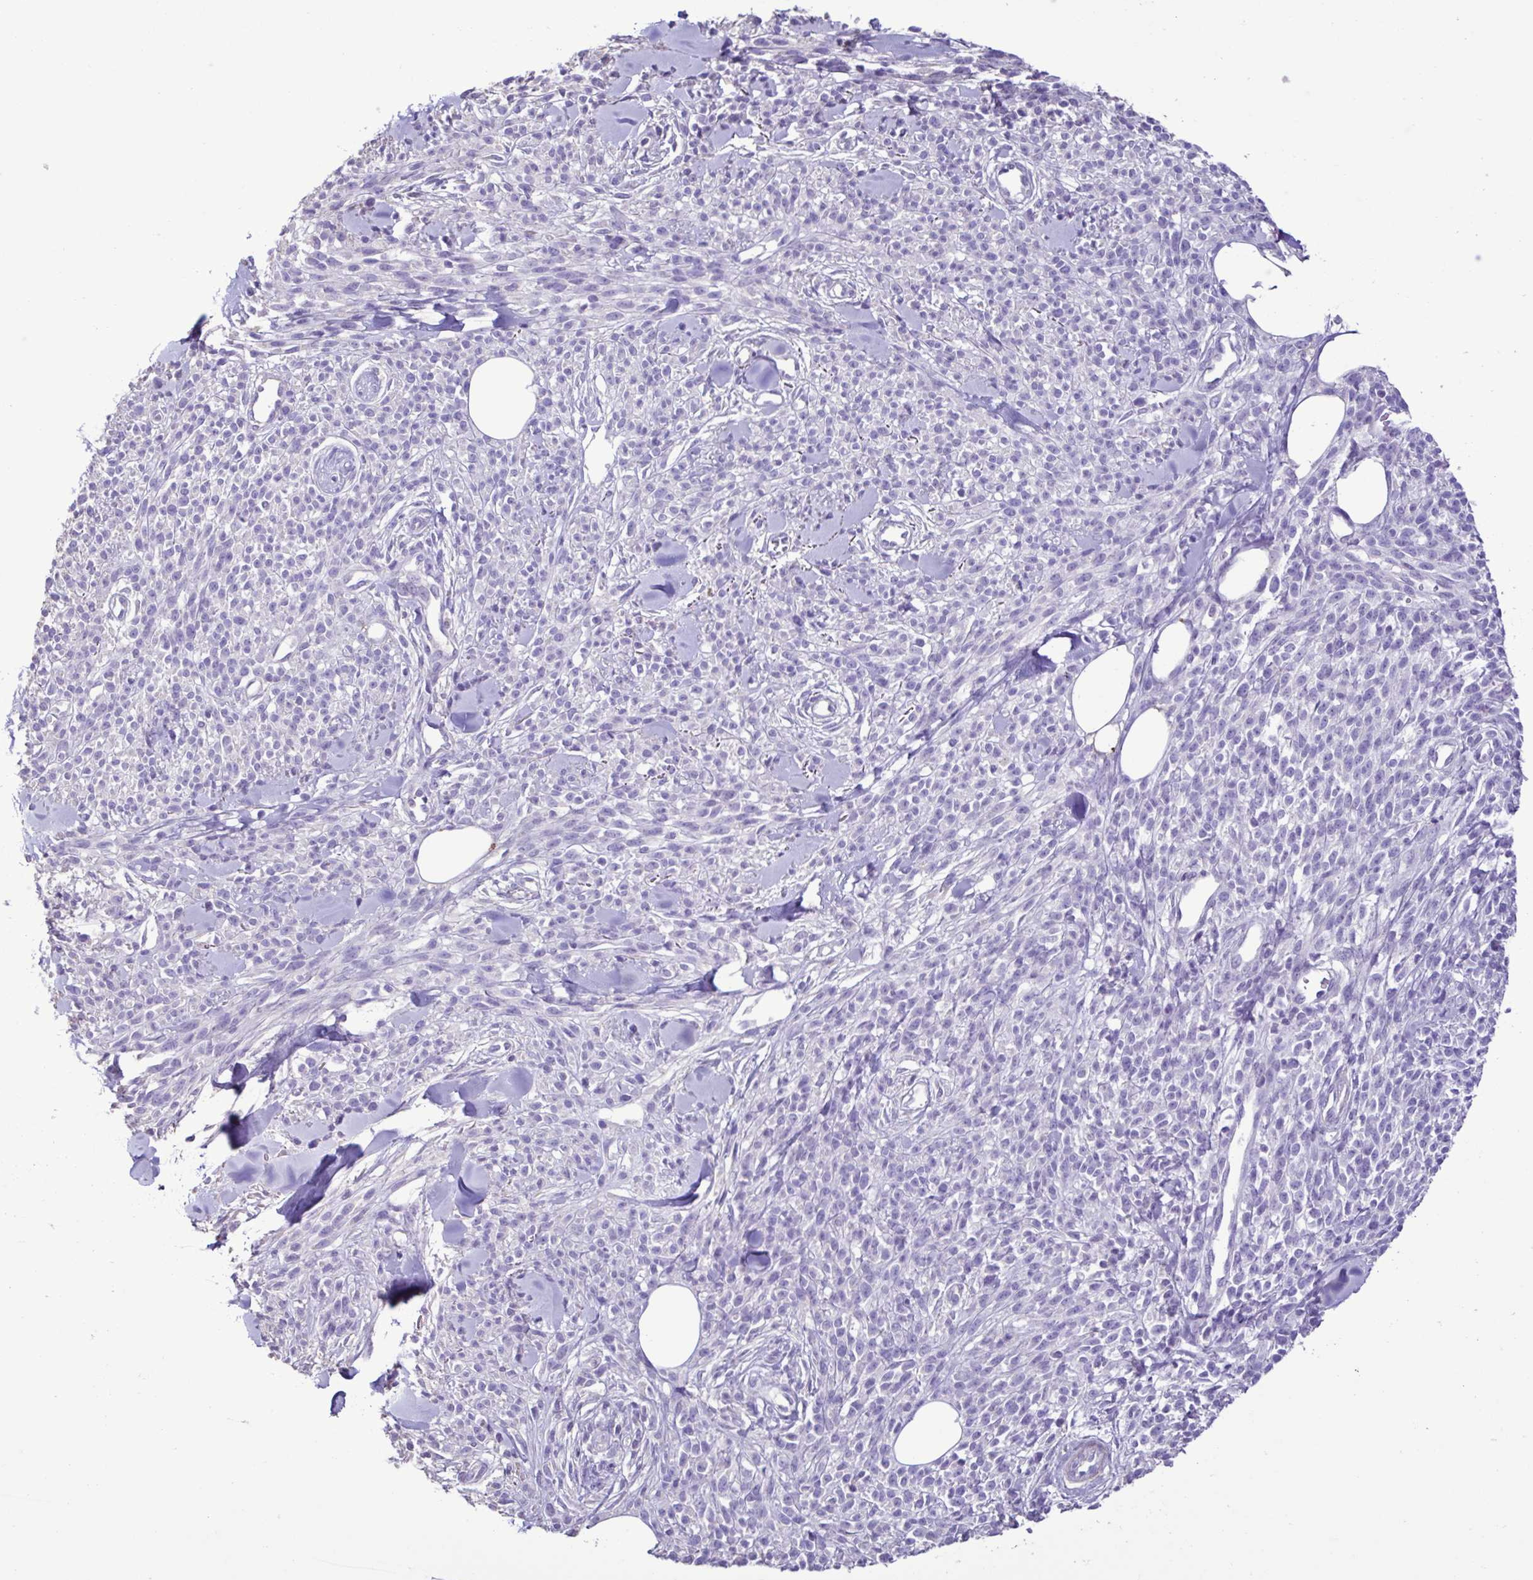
{"staining": {"intensity": "negative", "quantity": "none", "location": "none"}, "tissue": "melanoma", "cell_type": "Tumor cells", "image_type": "cancer", "snomed": [{"axis": "morphology", "description": "Malignant melanoma, NOS"}, {"axis": "topography", "description": "Skin"}, {"axis": "topography", "description": "Skin of trunk"}], "caption": "A histopathology image of human malignant melanoma is negative for staining in tumor cells.", "gene": "PLA2G4E", "patient": {"sex": "male", "age": 74}}